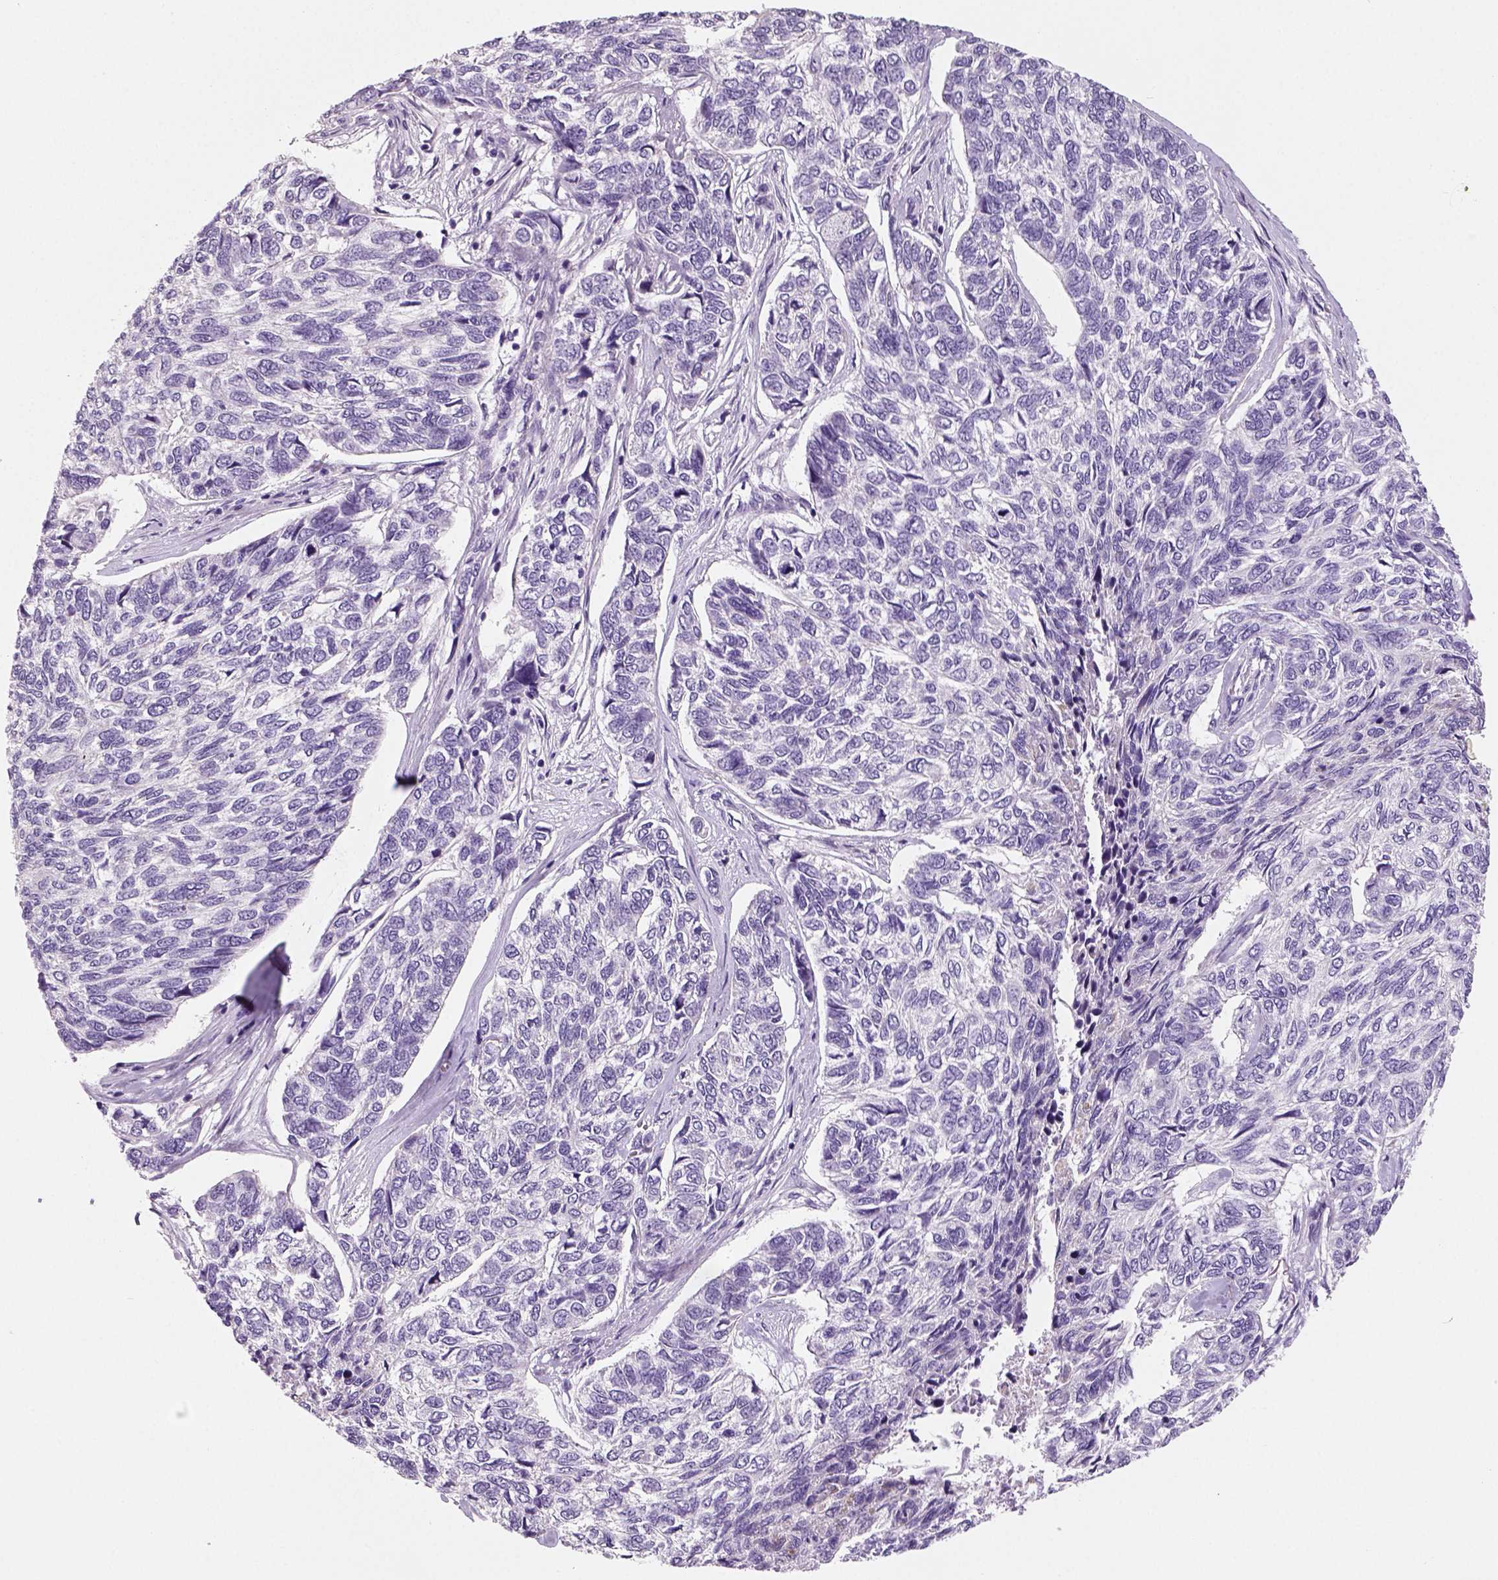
{"staining": {"intensity": "negative", "quantity": "none", "location": "none"}, "tissue": "skin cancer", "cell_type": "Tumor cells", "image_type": "cancer", "snomed": [{"axis": "morphology", "description": "Basal cell carcinoma"}, {"axis": "topography", "description": "Skin"}], "caption": "Immunohistochemistry (IHC) of skin basal cell carcinoma shows no positivity in tumor cells.", "gene": "TSPAN7", "patient": {"sex": "female", "age": 65}}